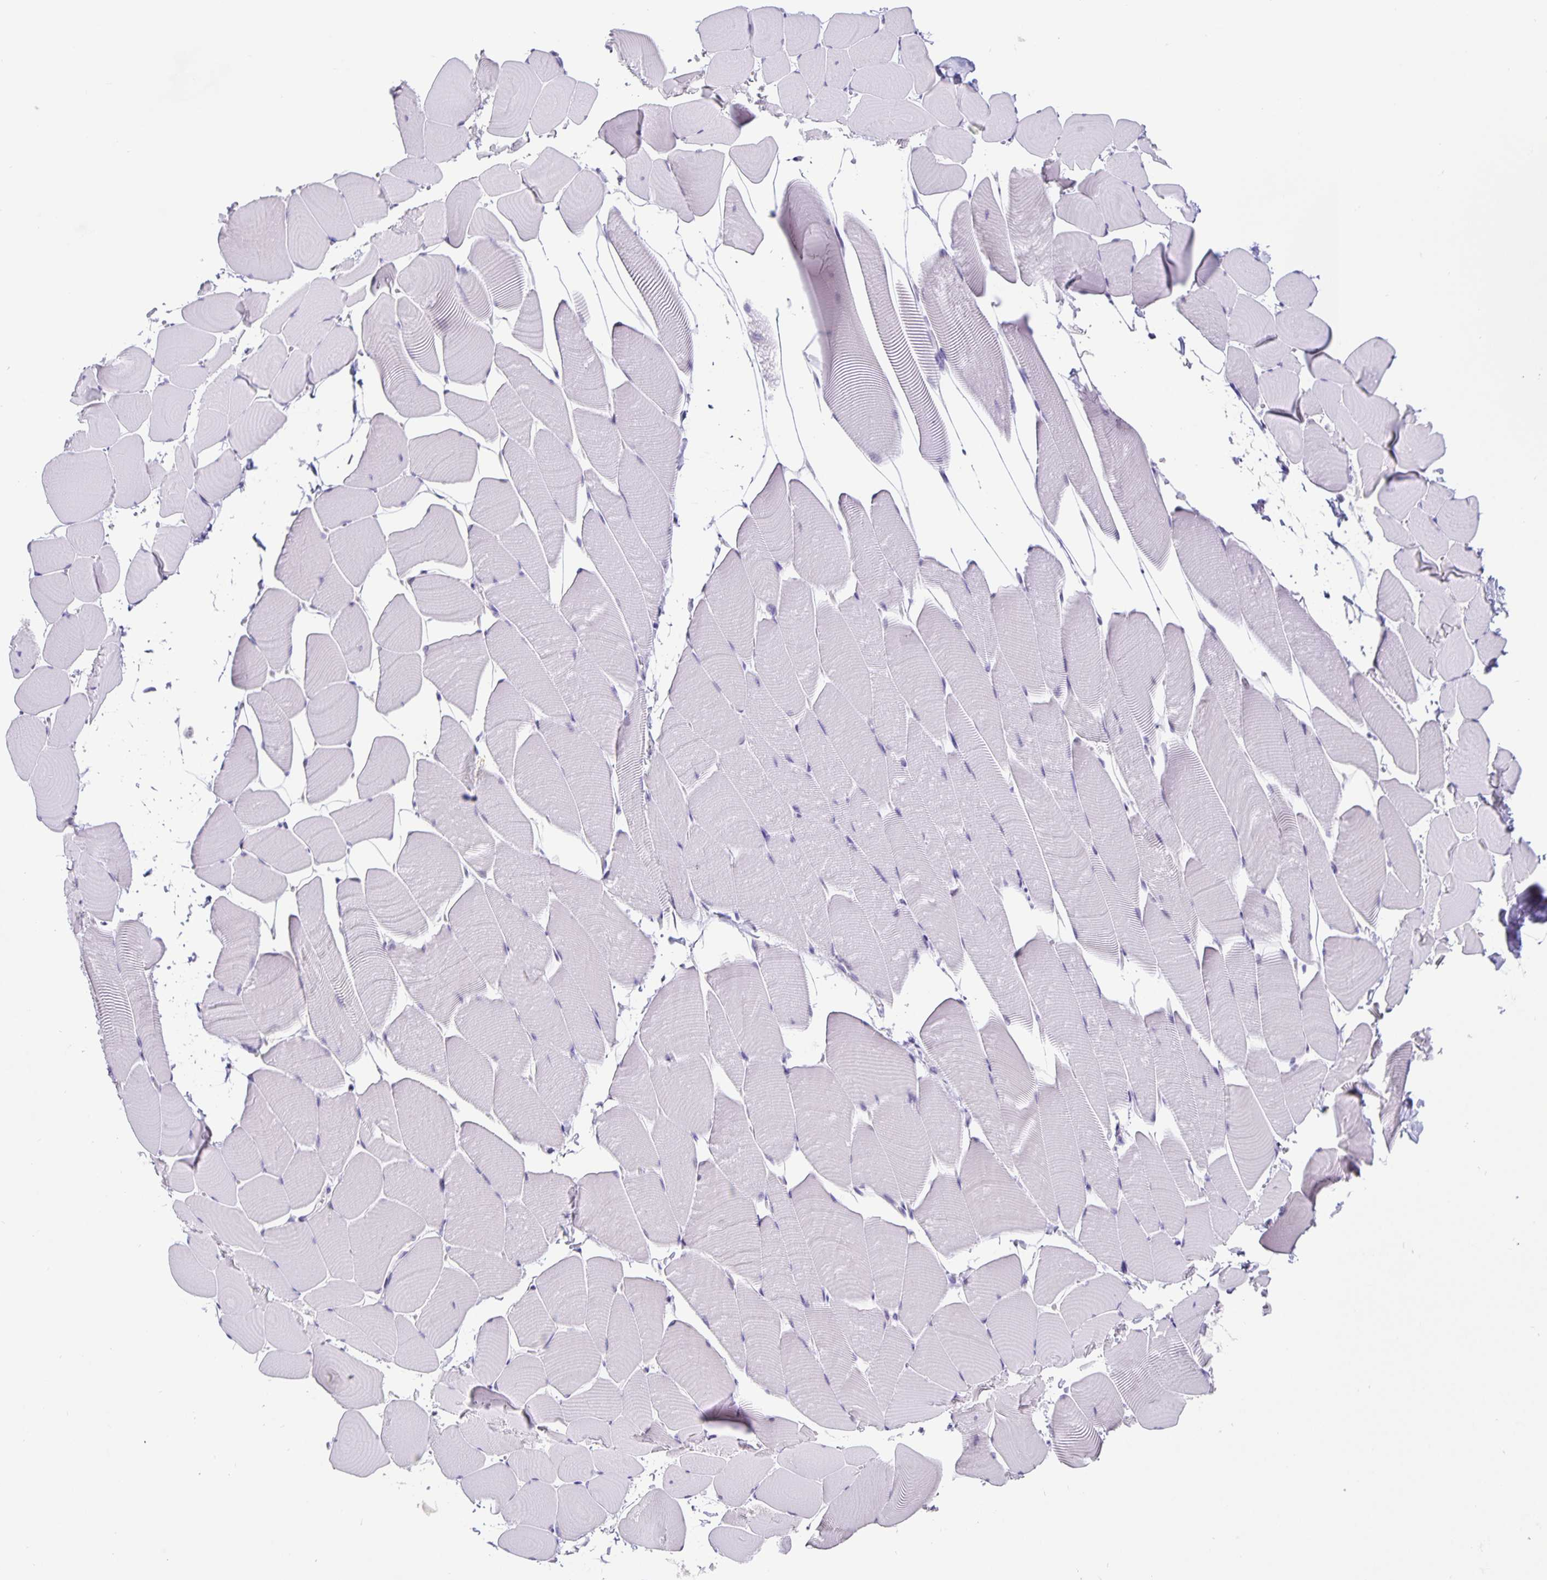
{"staining": {"intensity": "negative", "quantity": "none", "location": "none"}, "tissue": "skeletal muscle", "cell_type": "Myocytes", "image_type": "normal", "snomed": [{"axis": "morphology", "description": "Normal tissue, NOS"}, {"axis": "topography", "description": "Skeletal muscle"}], "caption": "IHC of unremarkable human skeletal muscle exhibits no staining in myocytes. Nuclei are stained in blue.", "gene": "FOSL2", "patient": {"sex": "male", "age": 25}}